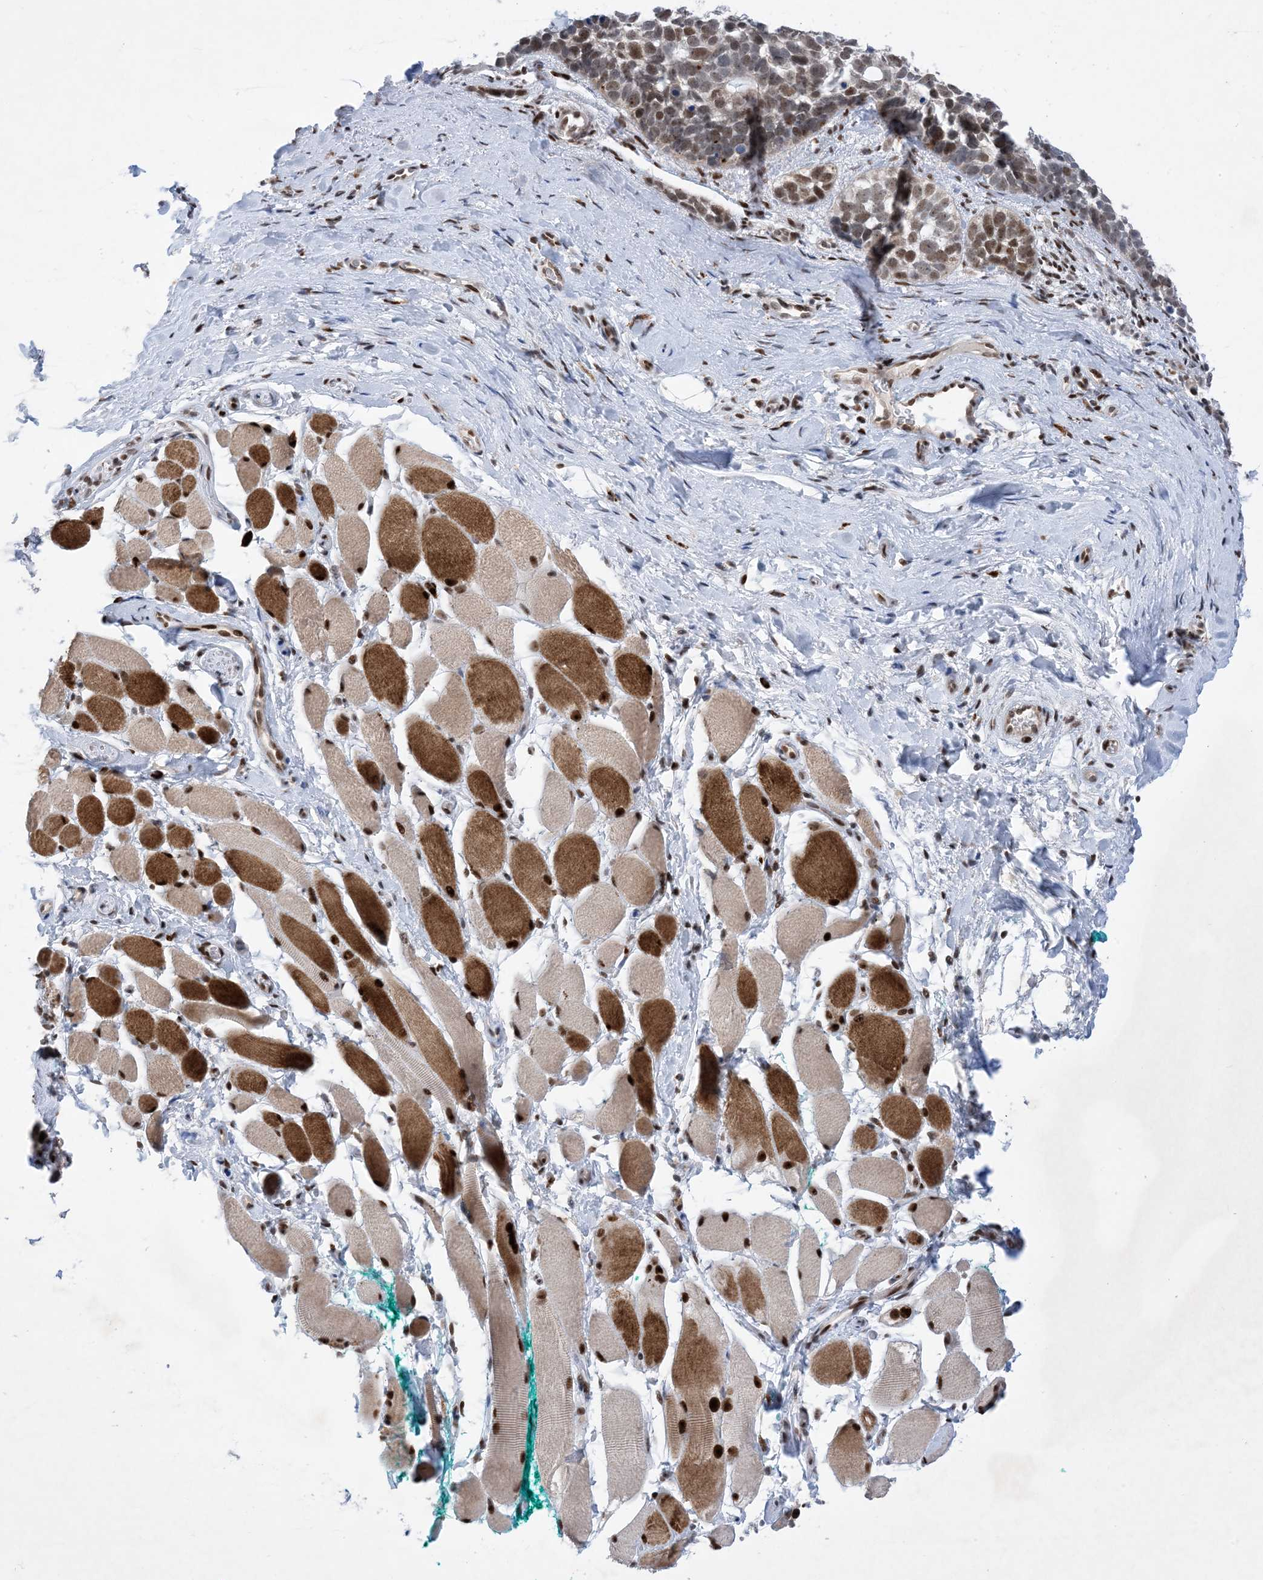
{"staining": {"intensity": "moderate", "quantity": ">75%", "location": "nuclear"}, "tissue": "skin cancer", "cell_type": "Tumor cells", "image_type": "cancer", "snomed": [{"axis": "morphology", "description": "Basal cell carcinoma"}, {"axis": "topography", "description": "Skin"}], "caption": "Immunohistochemical staining of human skin cancer exhibits moderate nuclear protein expression in approximately >75% of tumor cells. (DAB (3,3'-diaminobenzidine) = brown stain, brightfield microscopy at high magnification).", "gene": "TSPYL1", "patient": {"sex": "male", "age": 62}}